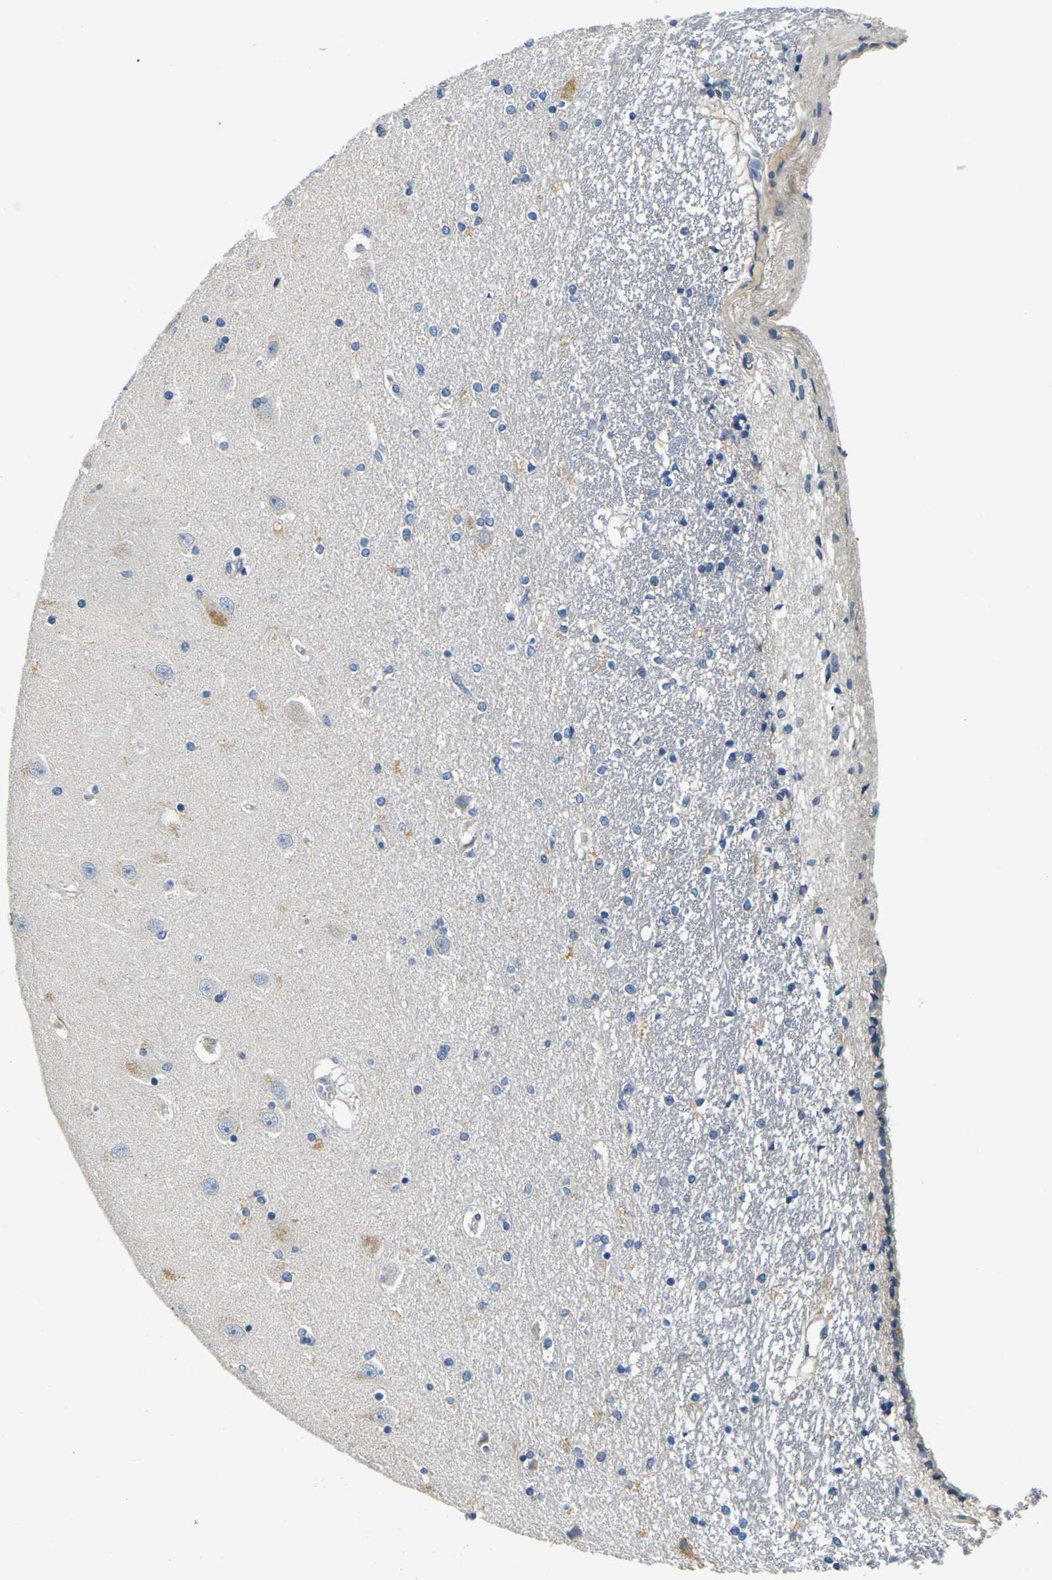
{"staining": {"intensity": "negative", "quantity": "none", "location": "none"}, "tissue": "hippocampus", "cell_type": "Glial cells", "image_type": "normal", "snomed": [{"axis": "morphology", "description": "Normal tissue, NOS"}, {"axis": "topography", "description": "Hippocampus"}], "caption": "The immunohistochemistry micrograph has no significant expression in glial cells of hippocampus. The staining was performed using DAB (3,3'-diaminobenzidine) to visualize the protein expression in brown, while the nuclei were stained in blue with hematoxylin (Magnification: 20x).", "gene": "SHISAL2B", "patient": {"sex": "female", "age": 54}}